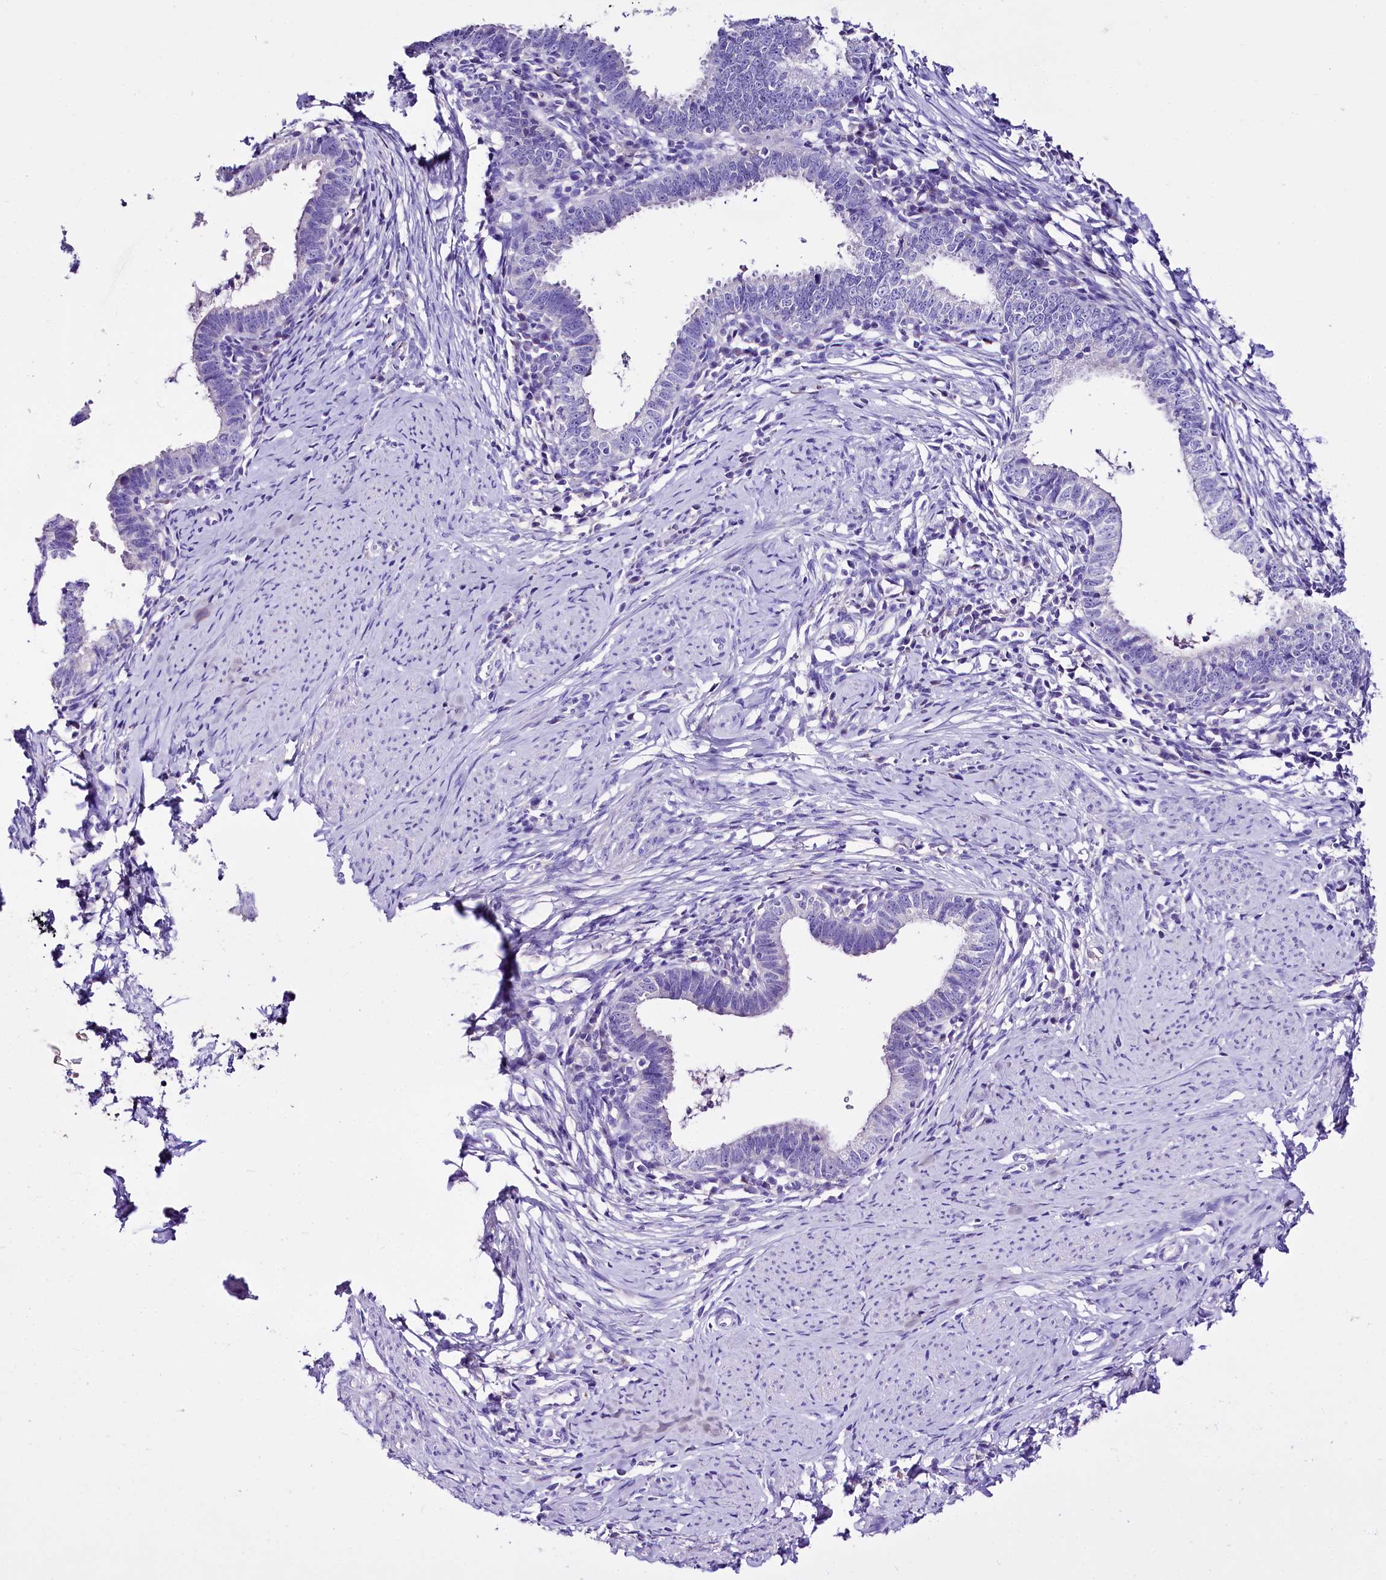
{"staining": {"intensity": "negative", "quantity": "none", "location": "none"}, "tissue": "cervical cancer", "cell_type": "Tumor cells", "image_type": "cancer", "snomed": [{"axis": "morphology", "description": "Adenocarcinoma, NOS"}, {"axis": "topography", "description": "Cervix"}], "caption": "IHC image of cervical adenocarcinoma stained for a protein (brown), which displays no expression in tumor cells.", "gene": "A2ML1", "patient": {"sex": "female", "age": 36}}